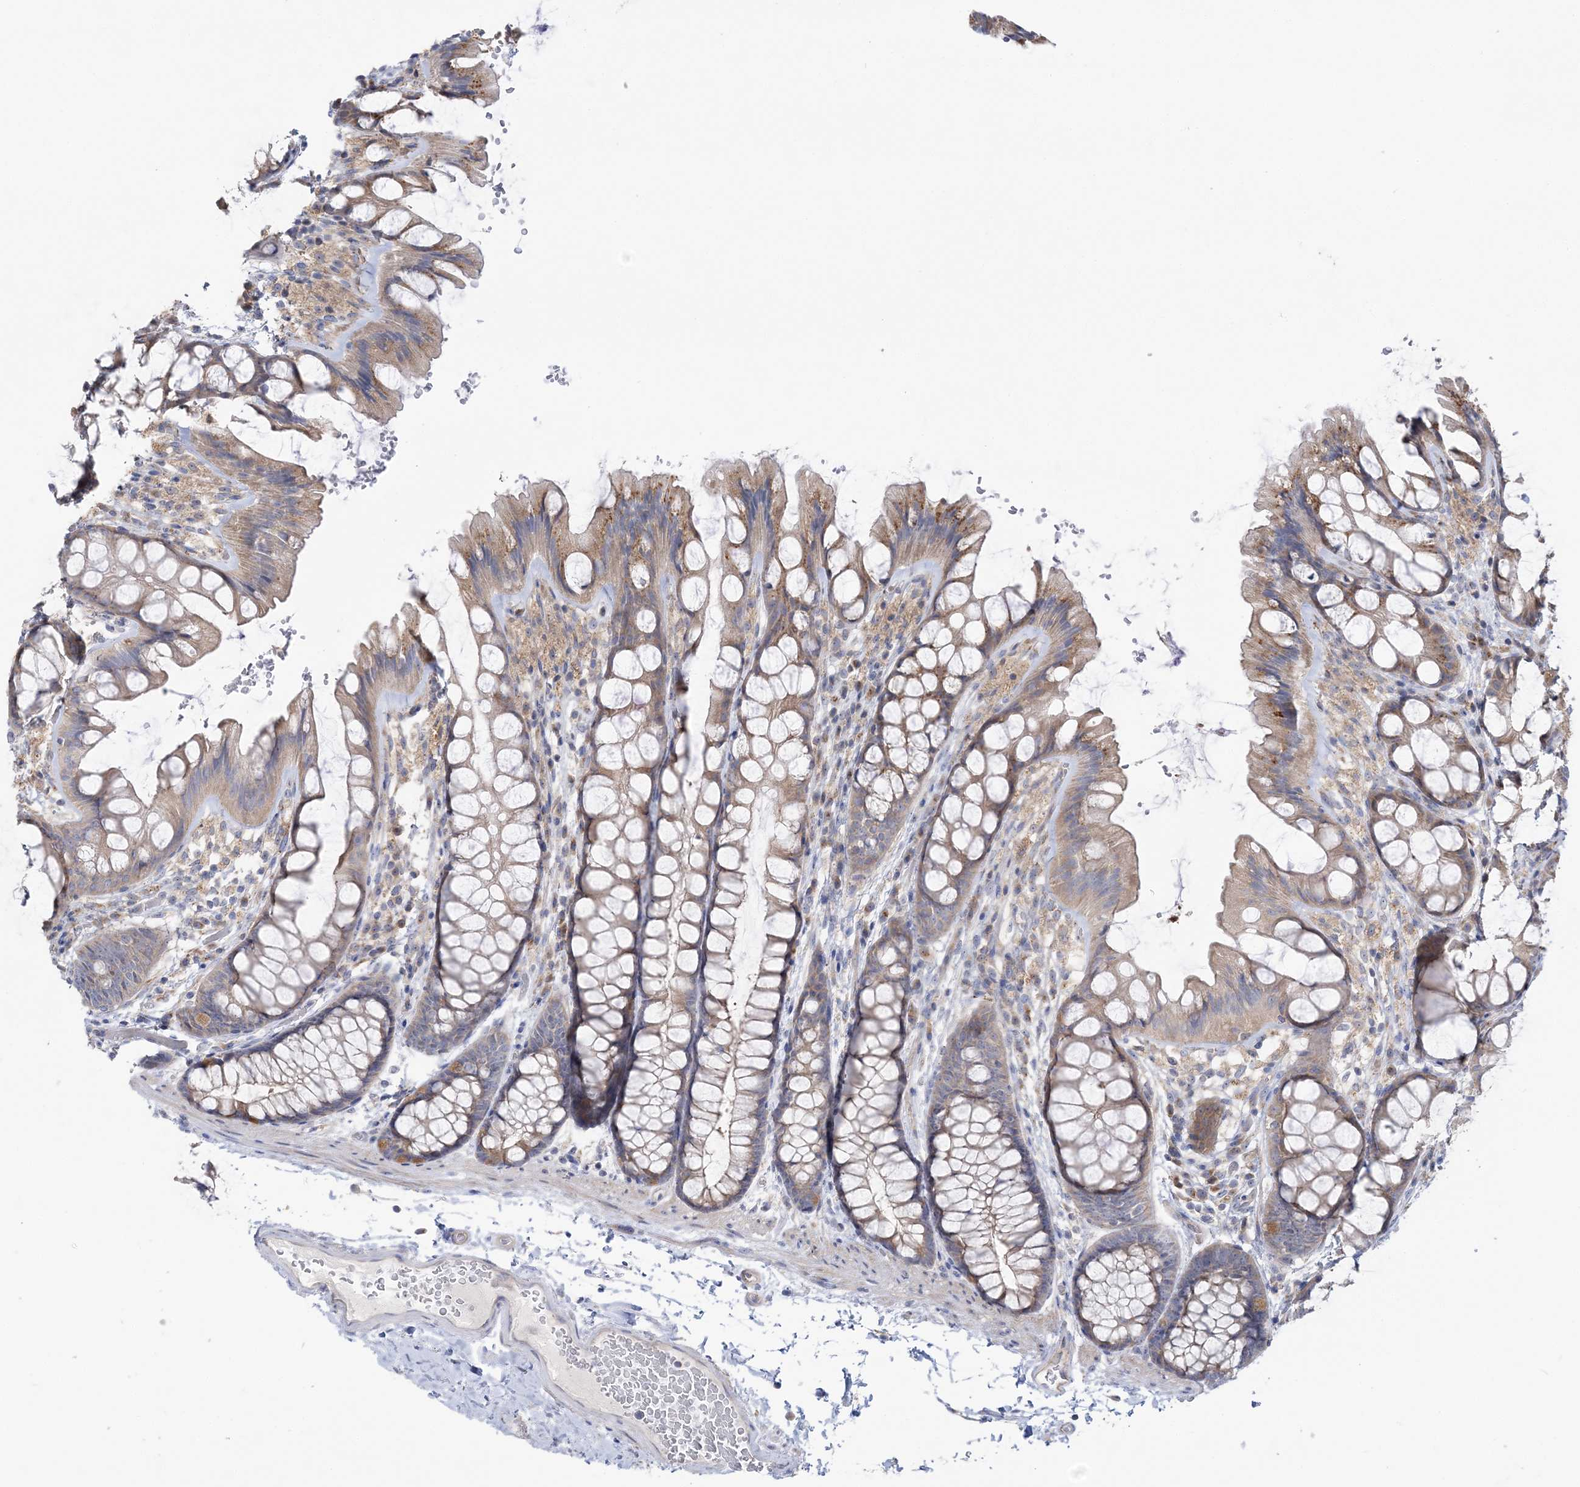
{"staining": {"intensity": "weak", "quantity": "25%-75%", "location": "cytoplasmic/membranous"}, "tissue": "colon", "cell_type": "Endothelial cells", "image_type": "normal", "snomed": [{"axis": "morphology", "description": "Normal tissue, NOS"}, {"axis": "topography", "description": "Colon"}], "caption": "Endothelial cells demonstrate low levels of weak cytoplasmic/membranous expression in about 25%-75% of cells in normal human colon.", "gene": "MMADHC", "patient": {"sex": "male", "age": 47}}